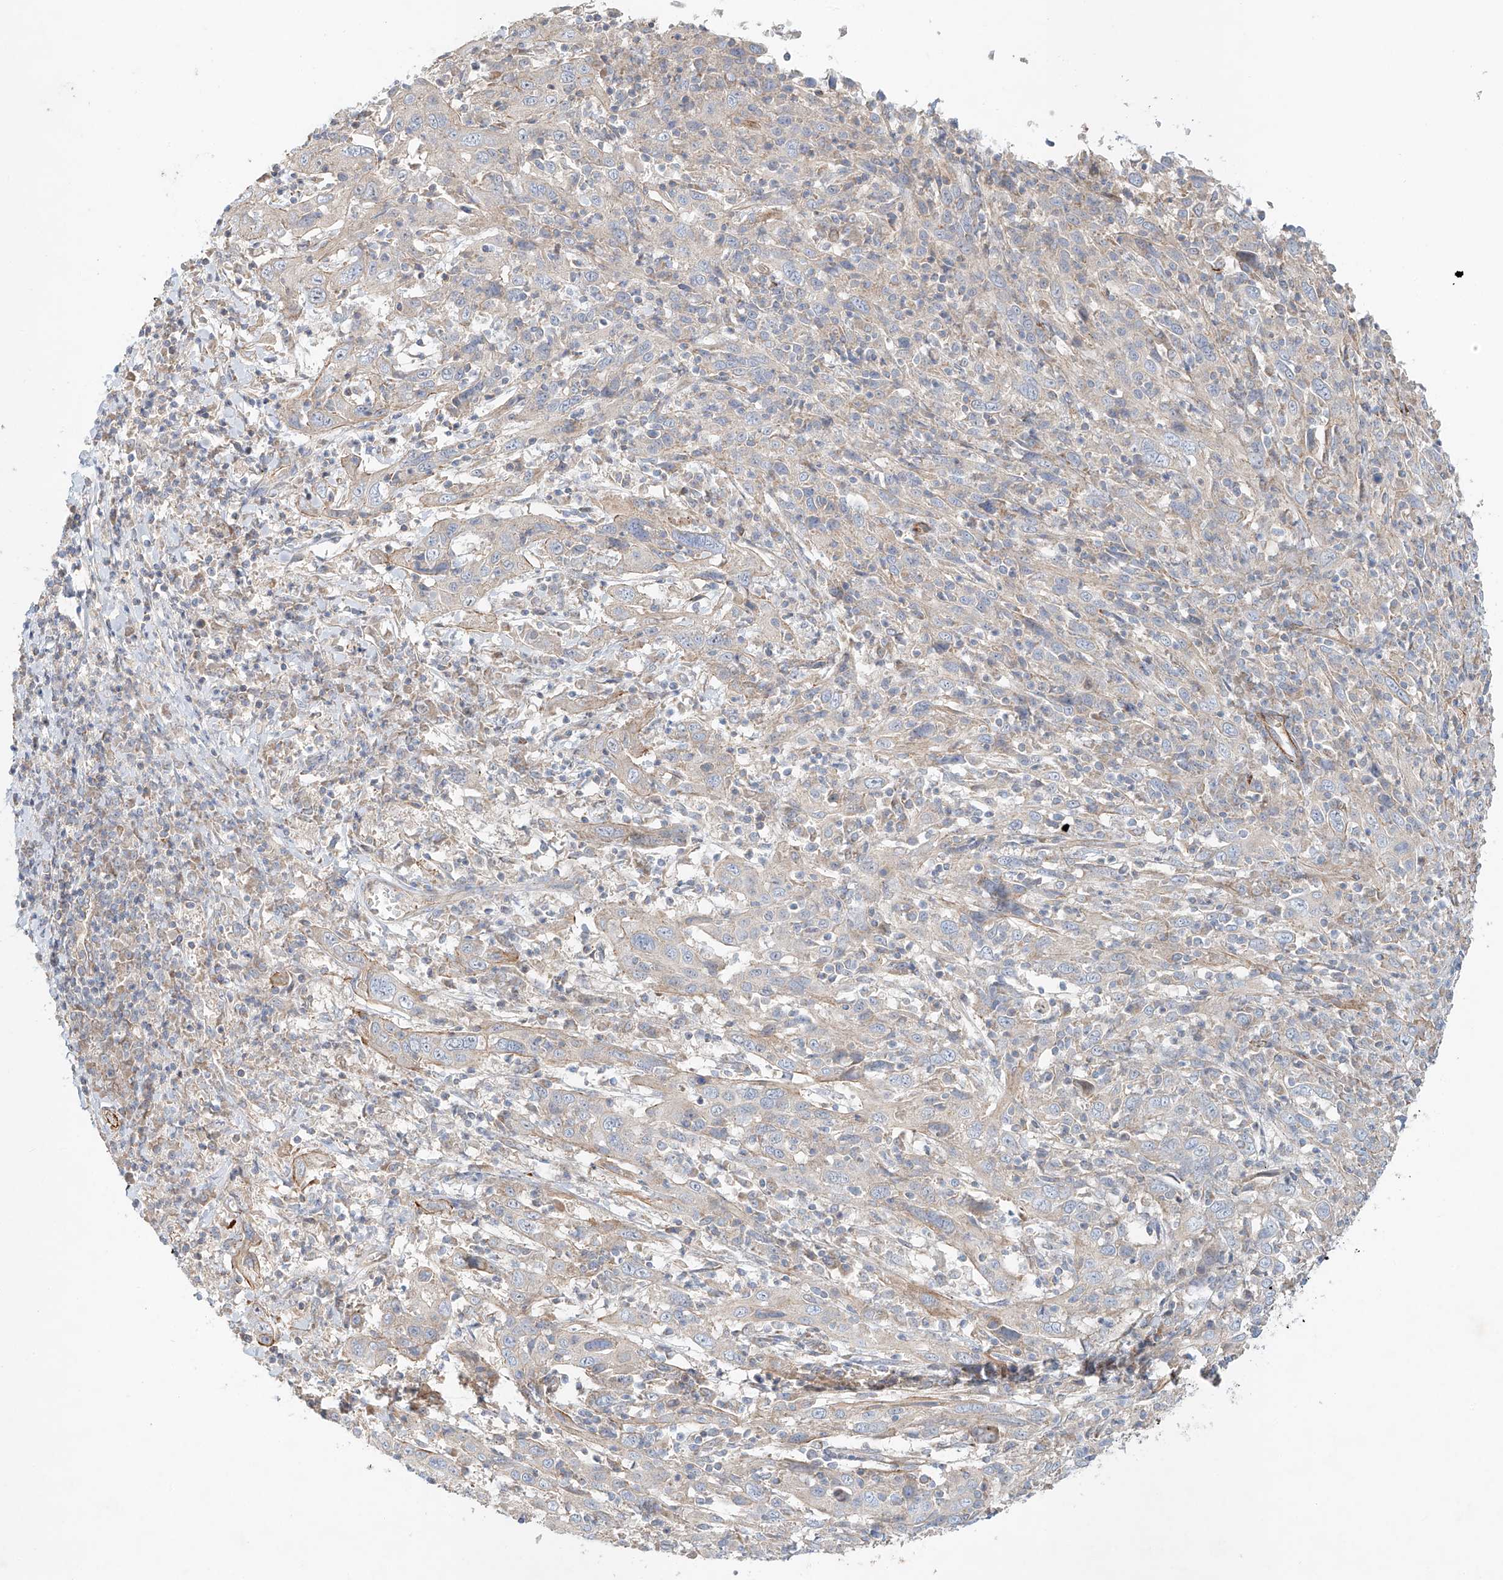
{"staining": {"intensity": "negative", "quantity": "none", "location": "none"}, "tissue": "cervical cancer", "cell_type": "Tumor cells", "image_type": "cancer", "snomed": [{"axis": "morphology", "description": "Squamous cell carcinoma, NOS"}, {"axis": "topography", "description": "Cervix"}], "caption": "This is an immunohistochemistry (IHC) micrograph of human cervical squamous cell carcinoma. There is no expression in tumor cells.", "gene": "AJM1", "patient": {"sex": "female", "age": 46}}